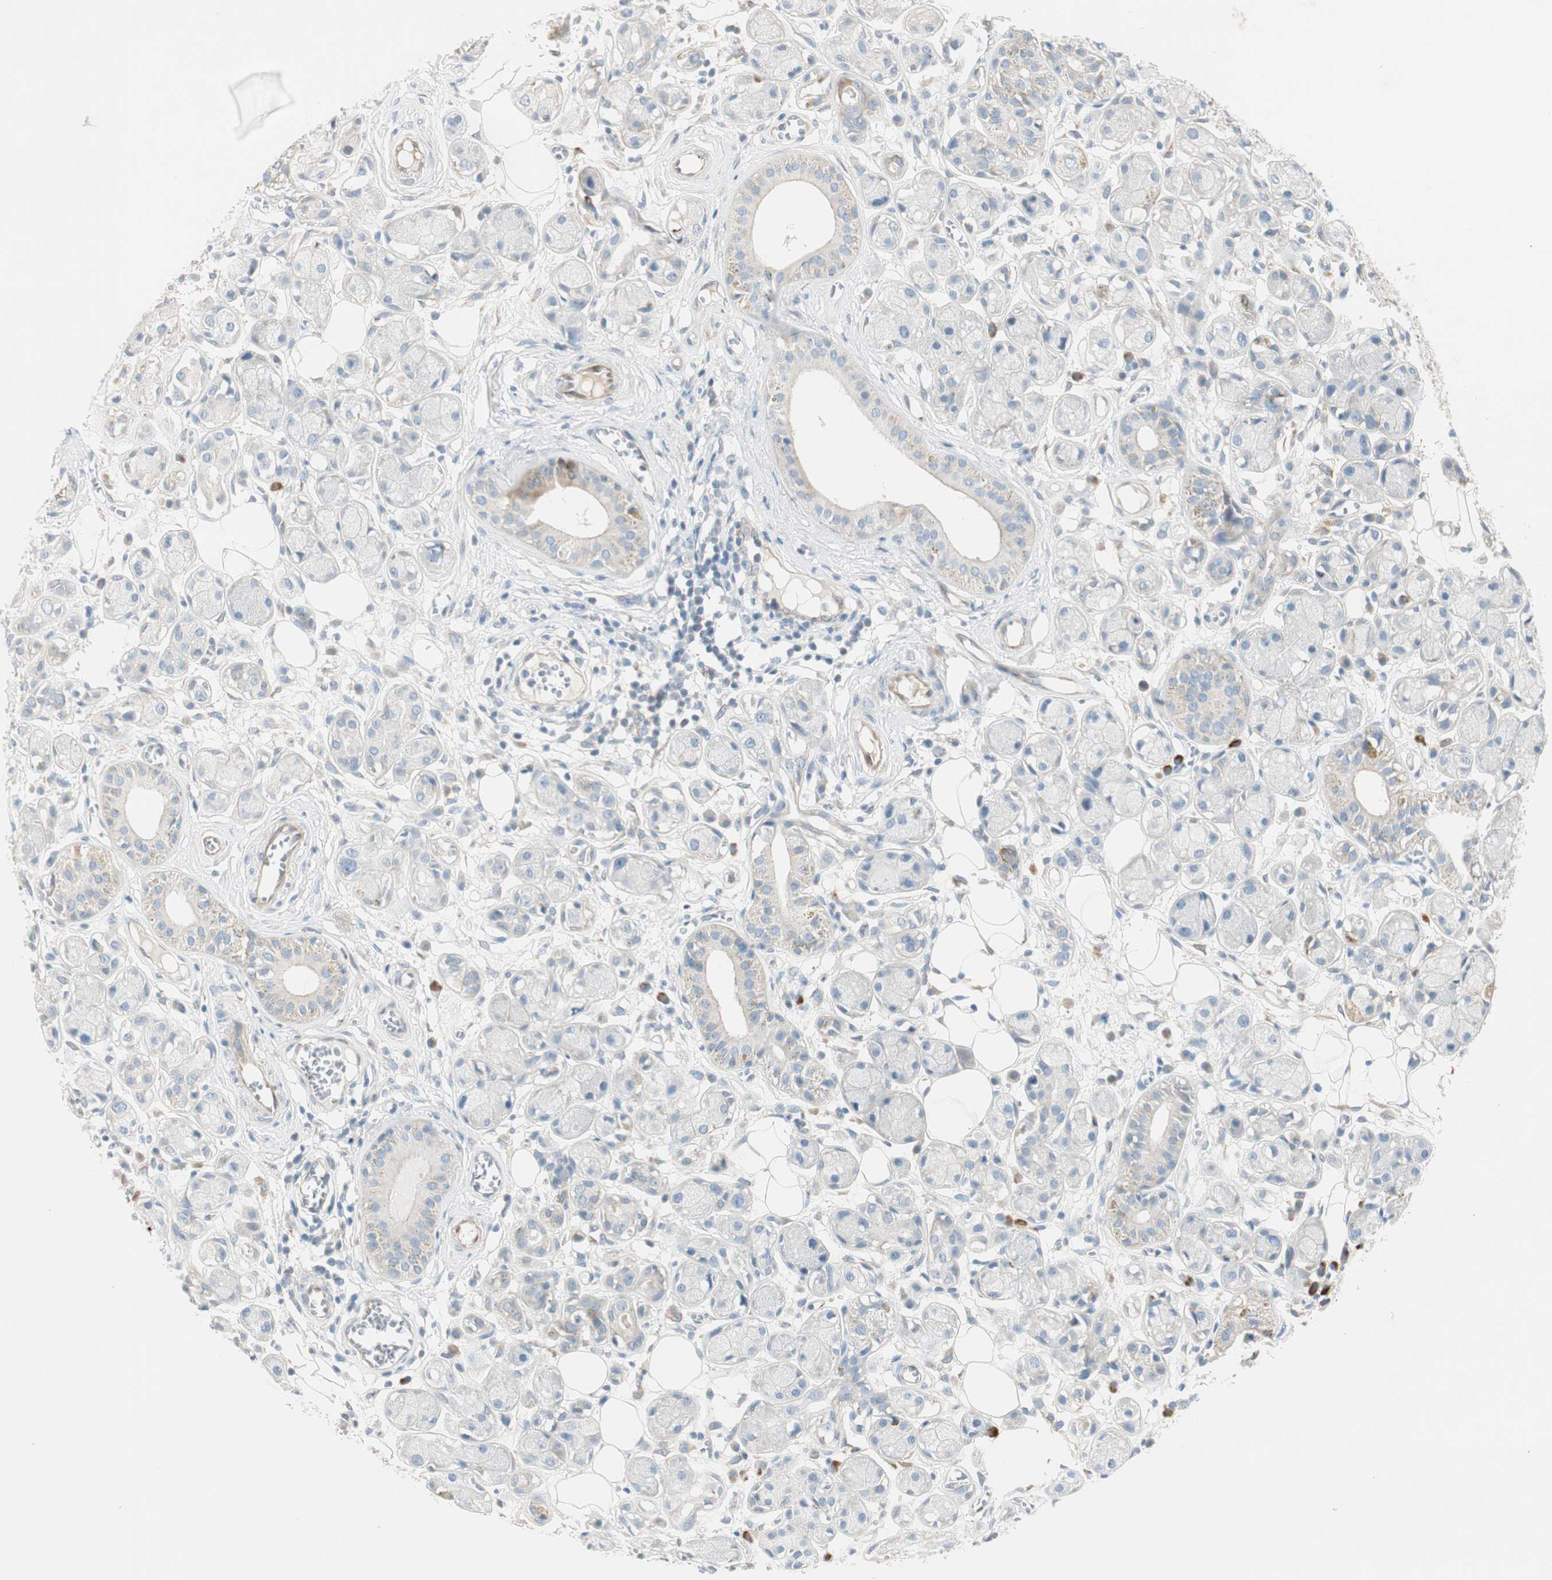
{"staining": {"intensity": "negative", "quantity": "none", "location": "none"}, "tissue": "adipose tissue", "cell_type": "Adipocytes", "image_type": "normal", "snomed": [{"axis": "morphology", "description": "Normal tissue, NOS"}, {"axis": "morphology", "description": "Inflammation, NOS"}, {"axis": "topography", "description": "Vascular tissue"}, {"axis": "topography", "description": "Salivary gland"}], "caption": "This image is of normal adipose tissue stained with immunohistochemistry to label a protein in brown with the nuclei are counter-stained blue. There is no positivity in adipocytes.", "gene": "CDK3", "patient": {"sex": "female", "age": 75}}